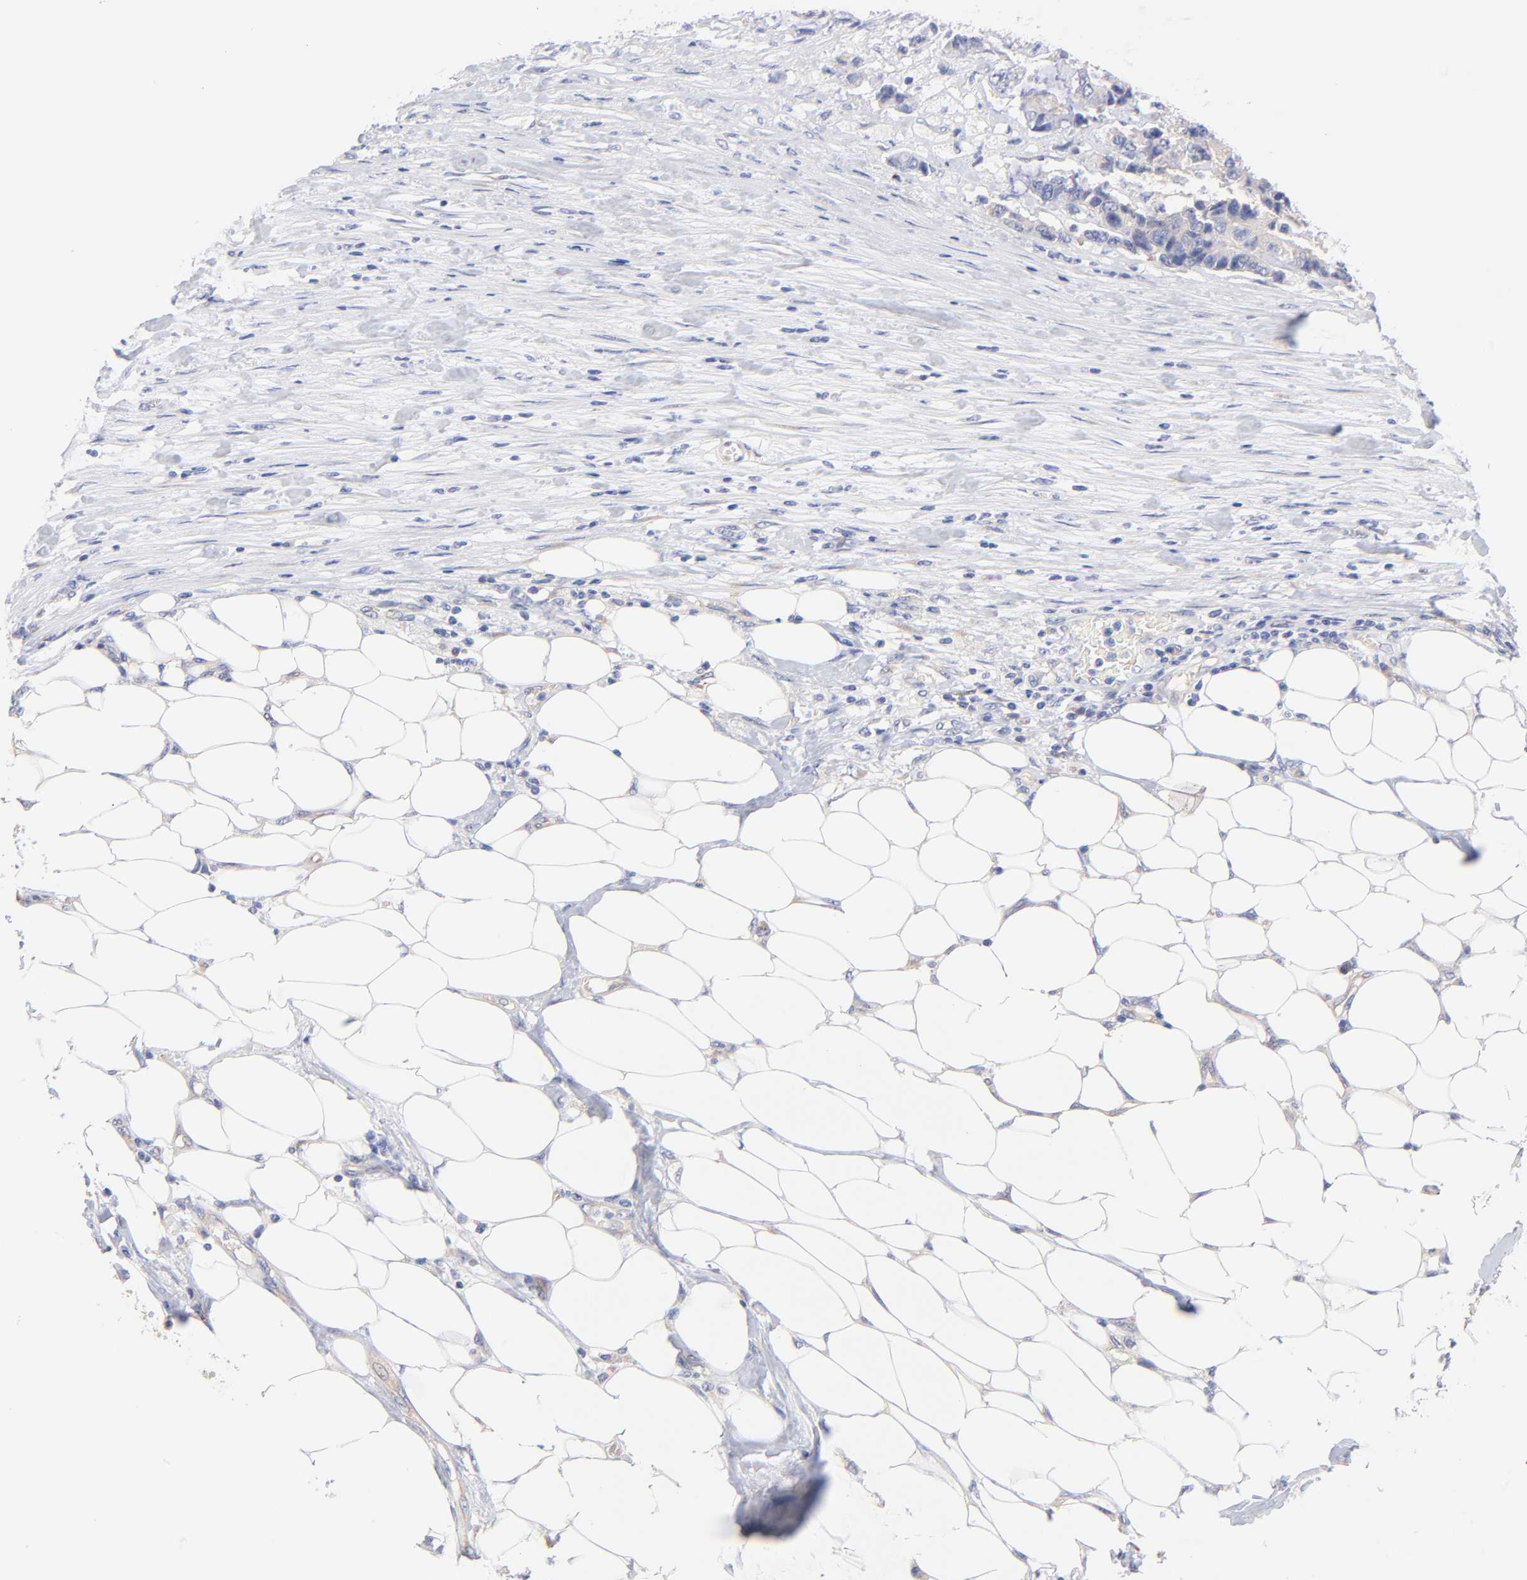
{"staining": {"intensity": "weak", "quantity": ">75%", "location": "cytoplasmic/membranous"}, "tissue": "colorectal cancer", "cell_type": "Tumor cells", "image_type": "cancer", "snomed": [{"axis": "morphology", "description": "Adenocarcinoma, NOS"}, {"axis": "topography", "description": "Colon"}], "caption": "The immunohistochemical stain highlights weak cytoplasmic/membranous positivity in tumor cells of colorectal cancer (adenocarcinoma) tissue.", "gene": "TNFRSF13C", "patient": {"sex": "female", "age": 86}}